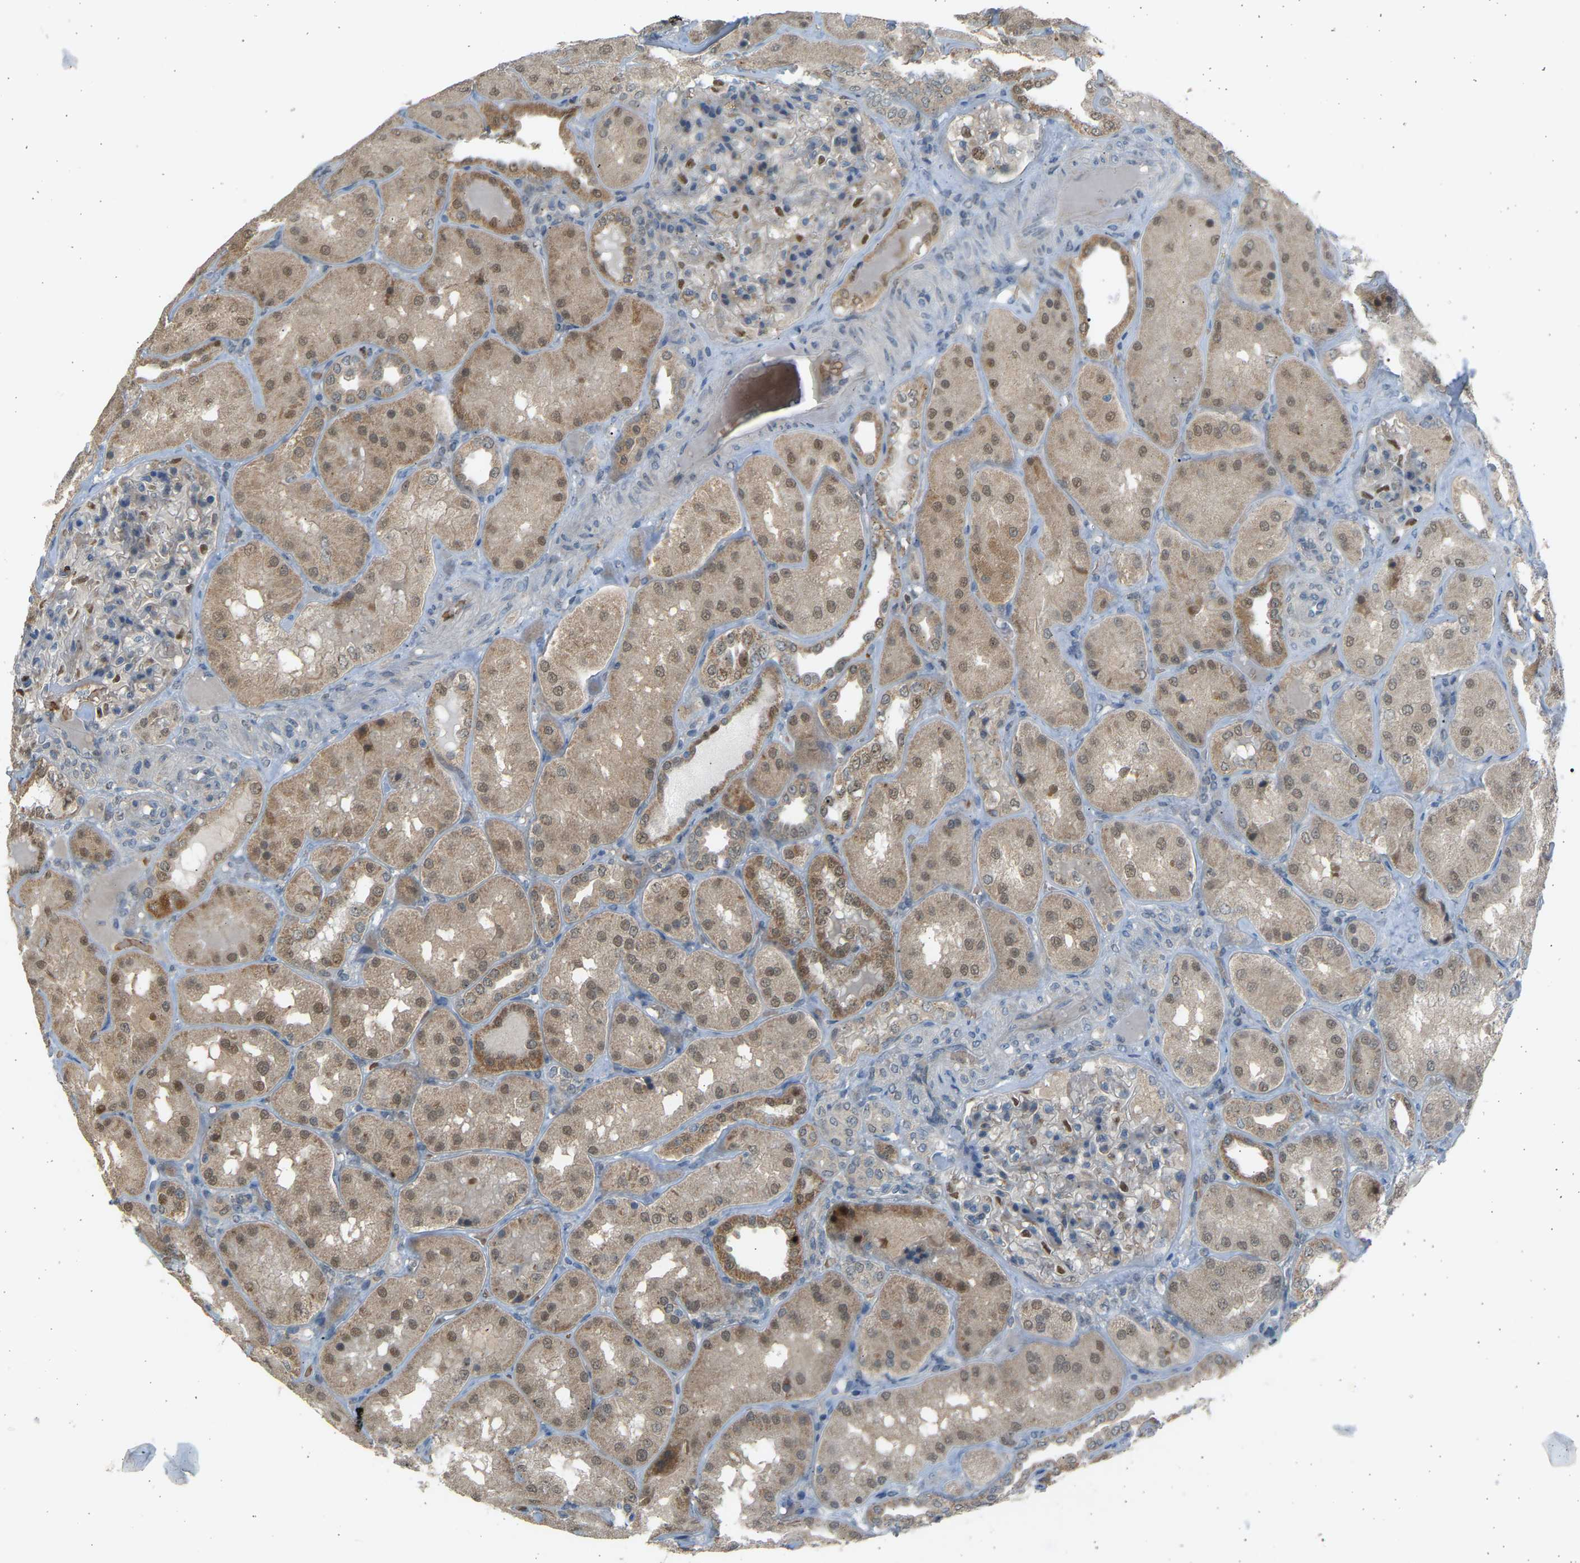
{"staining": {"intensity": "moderate", "quantity": ">75%", "location": "nuclear"}, "tissue": "kidney", "cell_type": "Cells in glomeruli", "image_type": "normal", "snomed": [{"axis": "morphology", "description": "Normal tissue, NOS"}, {"axis": "topography", "description": "Kidney"}], "caption": "The image displays staining of normal kidney, revealing moderate nuclear protein positivity (brown color) within cells in glomeruli.", "gene": "BIRC2", "patient": {"sex": "female", "age": 56}}